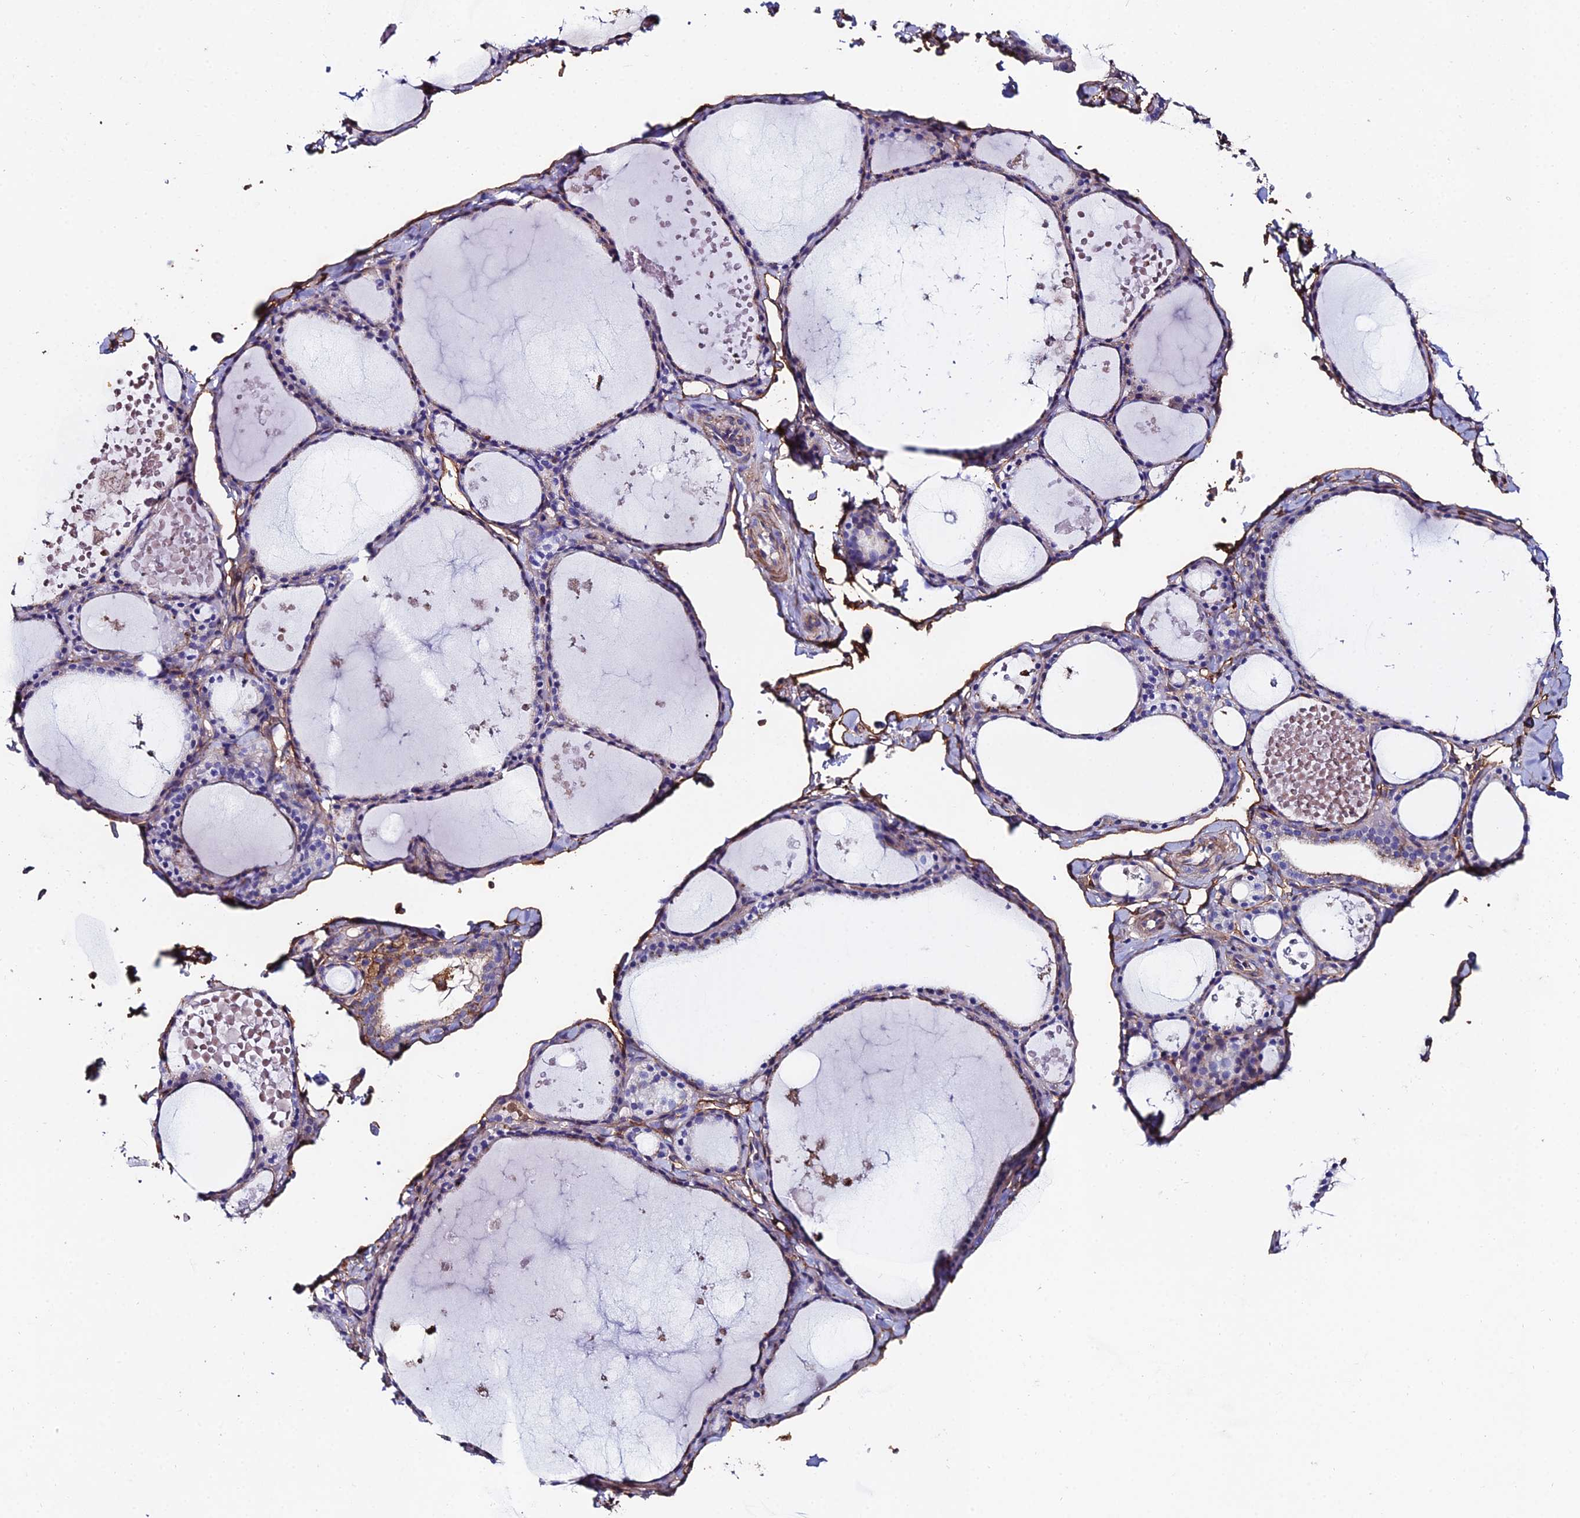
{"staining": {"intensity": "moderate", "quantity": "<25%", "location": "cytoplasmic/membranous"}, "tissue": "thyroid gland", "cell_type": "Glandular cells", "image_type": "normal", "snomed": [{"axis": "morphology", "description": "Normal tissue, NOS"}, {"axis": "topography", "description": "Thyroid gland"}], "caption": "An image showing moderate cytoplasmic/membranous staining in approximately <25% of glandular cells in benign thyroid gland, as visualized by brown immunohistochemical staining.", "gene": "C6", "patient": {"sex": "male", "age": 56}}